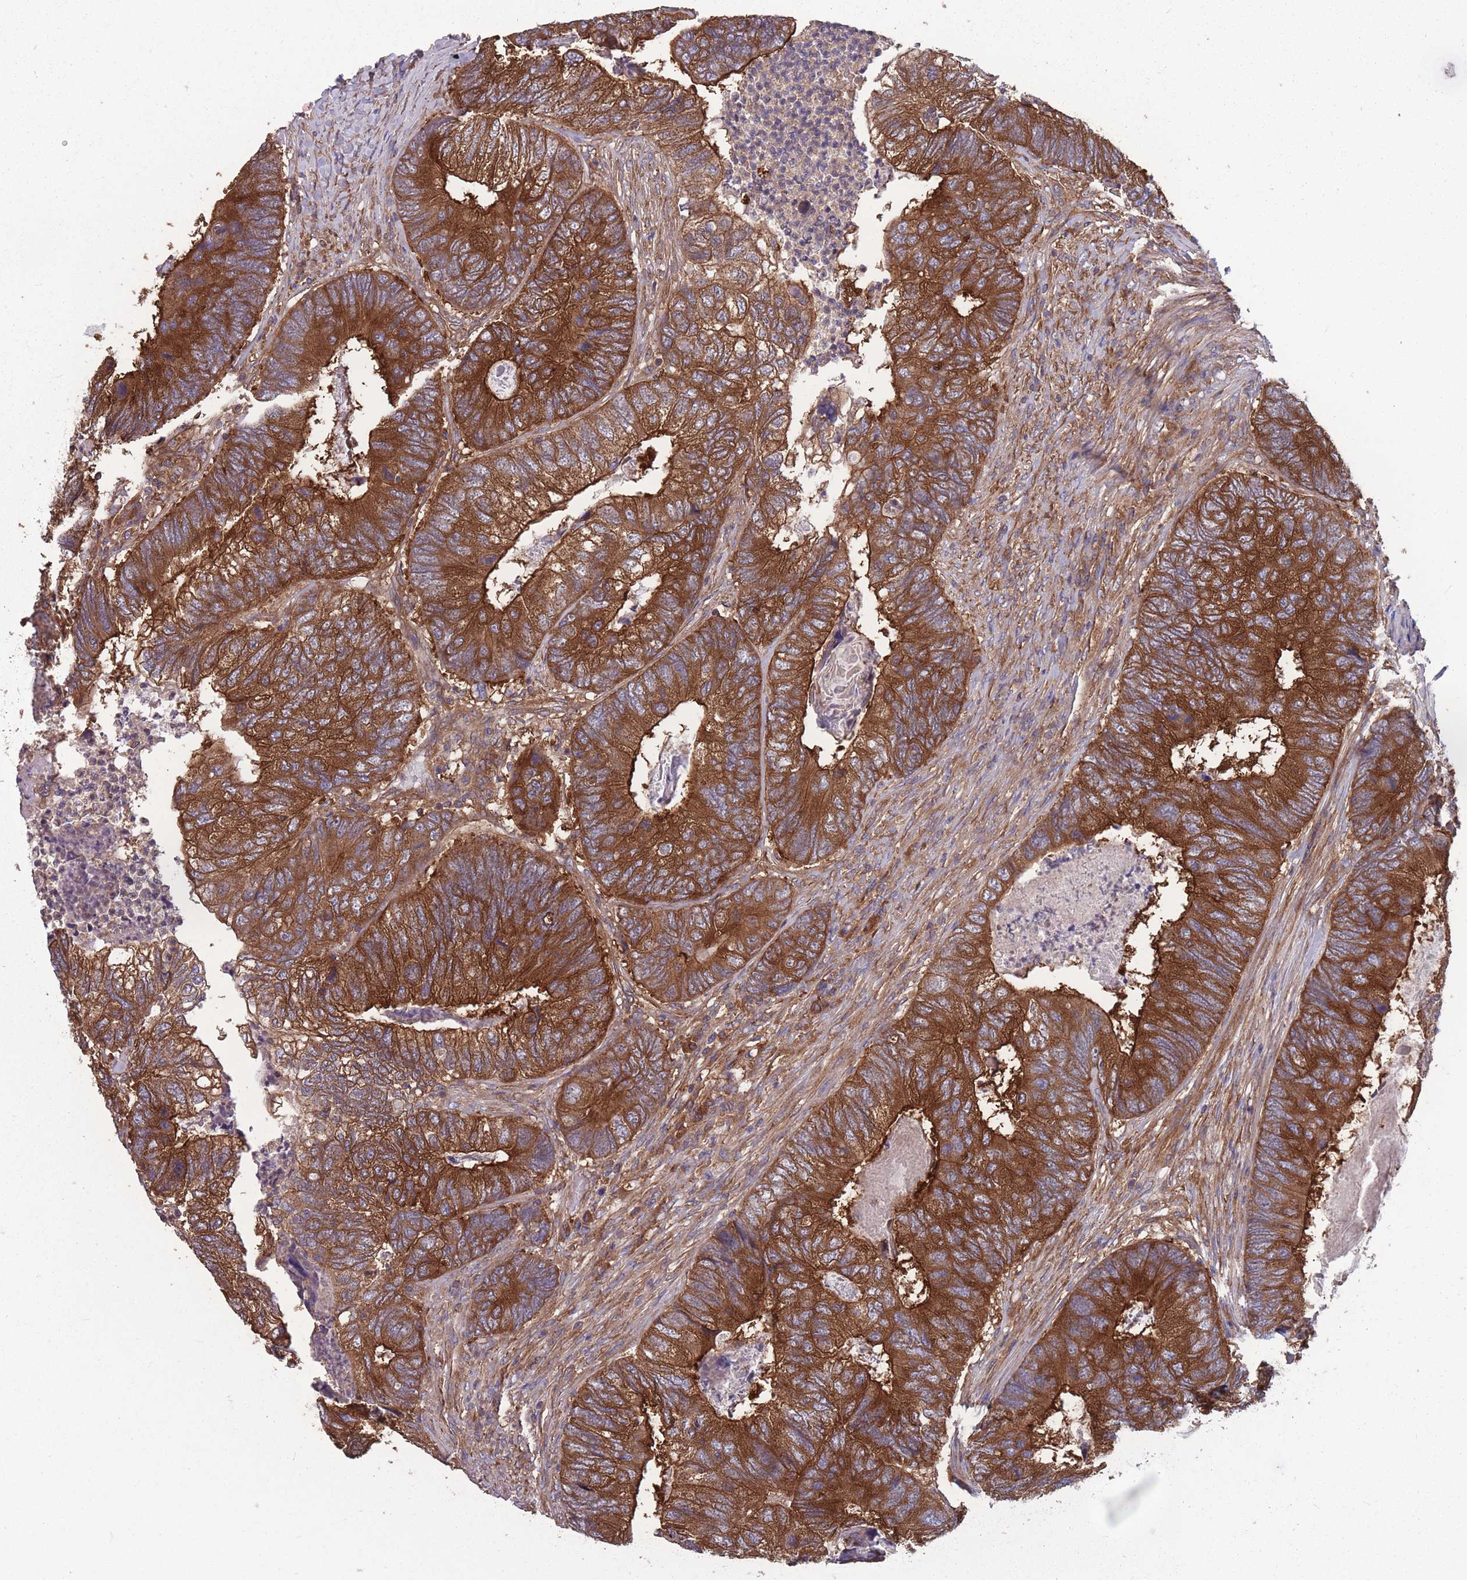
{"staining": {"intensity": "strong", "quantity": ">75%", "location": "cytoplasmic/membranous"}, "tissue": "colorectal cancer", "cell_type": "Tumor cells", "image_type": "cancer", "snomed": [{"axis": "morphology", "description": "Adenocarcinoma, NOS"}, {"axis": "topography", "description": "Colon"}], "caption": "DAB immunohistochemical staining of human colorectal cancer (adenocarcinoma) displays strong cytoplasmic/membranous protein positivity in about >75% of tumor cells.", "gene": "ZPR1", "patient": {"sex": "female", "age": 67}}